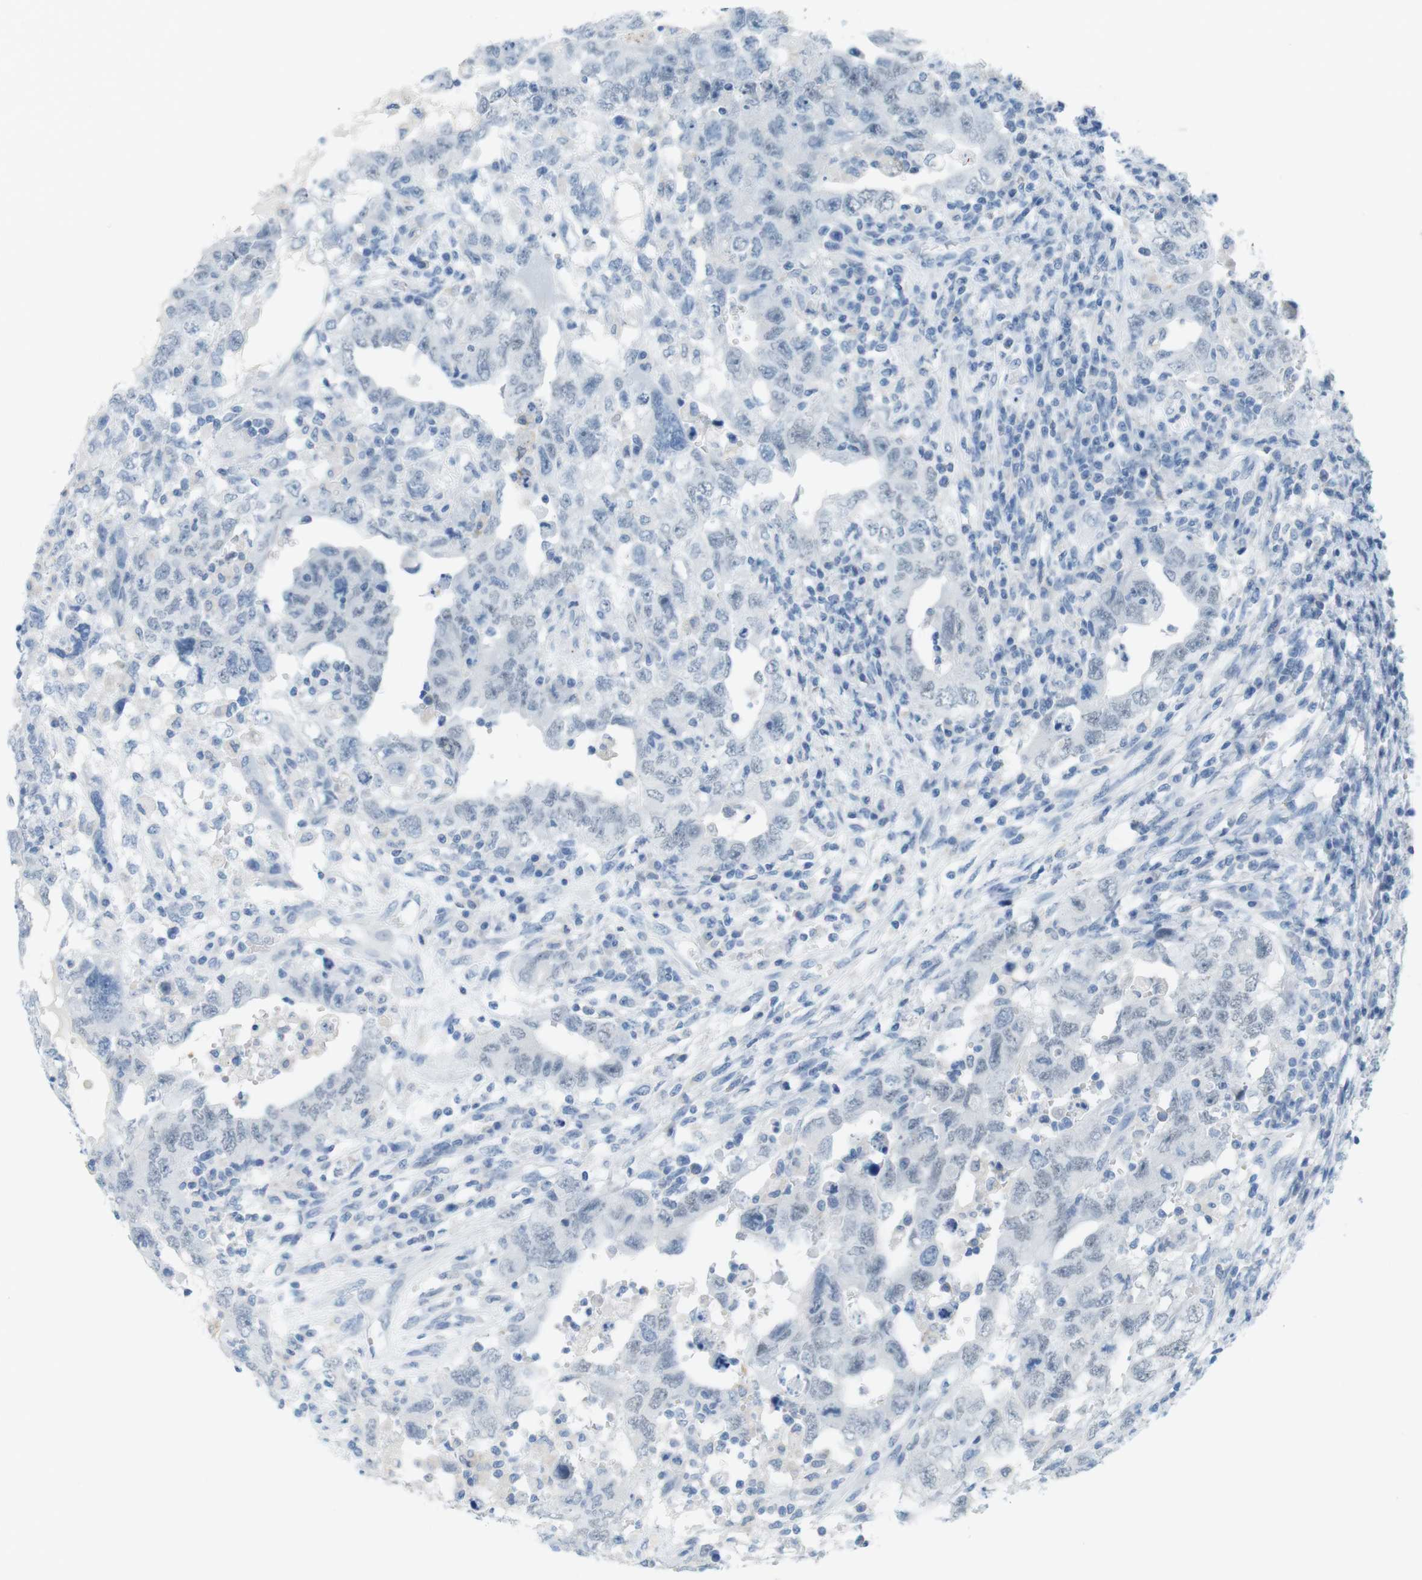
{"staining": {"intensity": "negative", "quantity": "none", "location": "none"}, "tissue": "testis cancer", "cell_type": "Tumor cells", "image_type": "cancer", "snomed": [{"axis": "morphology", "description": "Carcinoma, Embryonal, NOS"}, {"axis": "topography", "description": "Testis"}], "caption": "This is an immunohistochemistry photomicrograph of testis embryonal carcinoma. There is no positivity in tumor cells.", "gene": "YIPF1", "patient": {"sex": "male", "age": 26}}